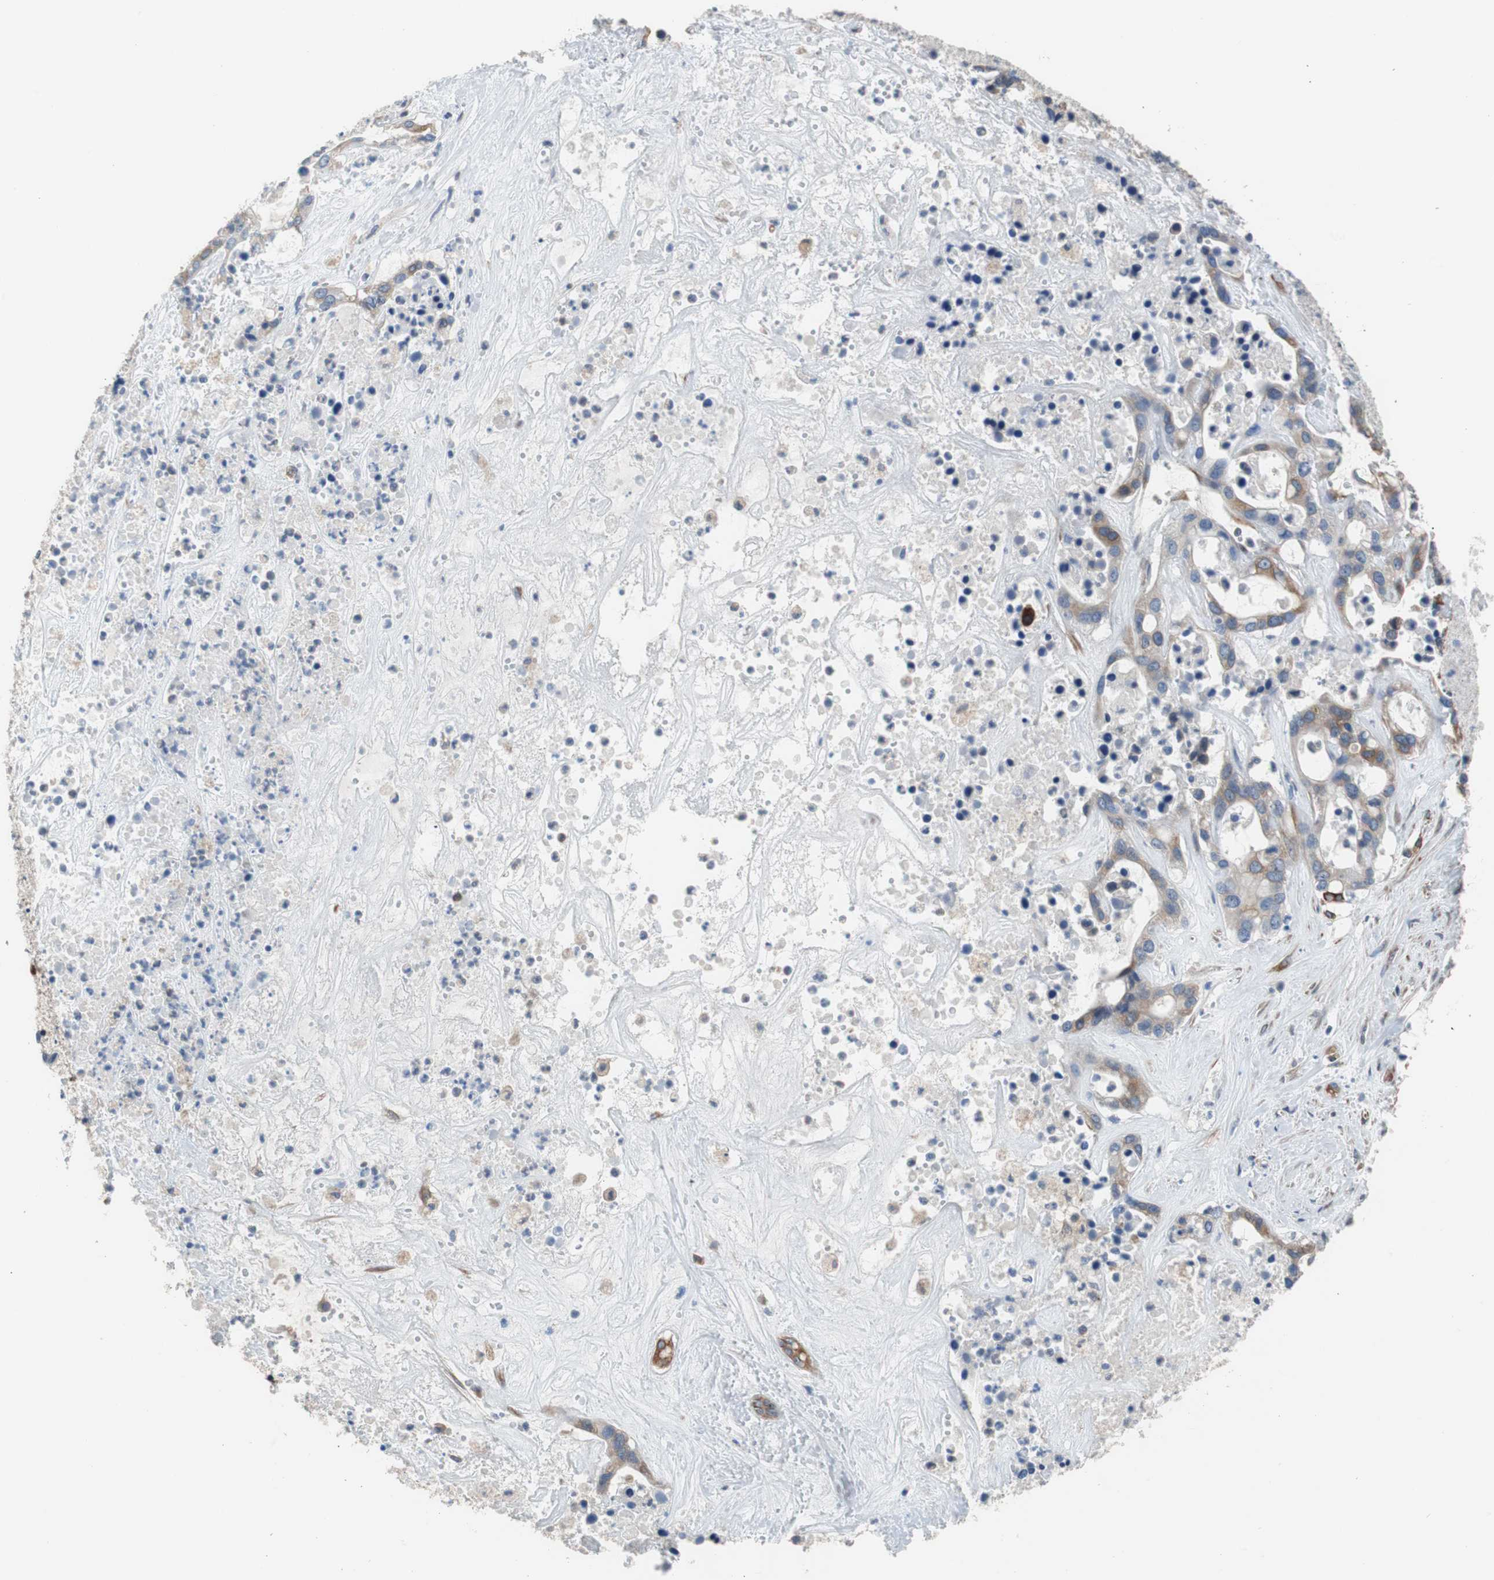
{"staining": {"intensity": "weak", "quantity": "25%-75%", "location": "cytoplasmic/membranous"}, "tissue": "liver cancer", "cell_type": "Tumor cells", "image_type": "cancer", "snomed": [{"axis": "morphology", "description": "Cholangiocarcinoma"}, {"axis": "topography", "description": "Liver"}], "caption": "Human cholangiocarcinoma (liver) stained with a brown dye exhibits weak cytoplasmic/membranous positive expression in approximately 25%-75% of tumor cells.", "gene": "PBXIP1", "patient": {"sex": "female", "age": 65}}